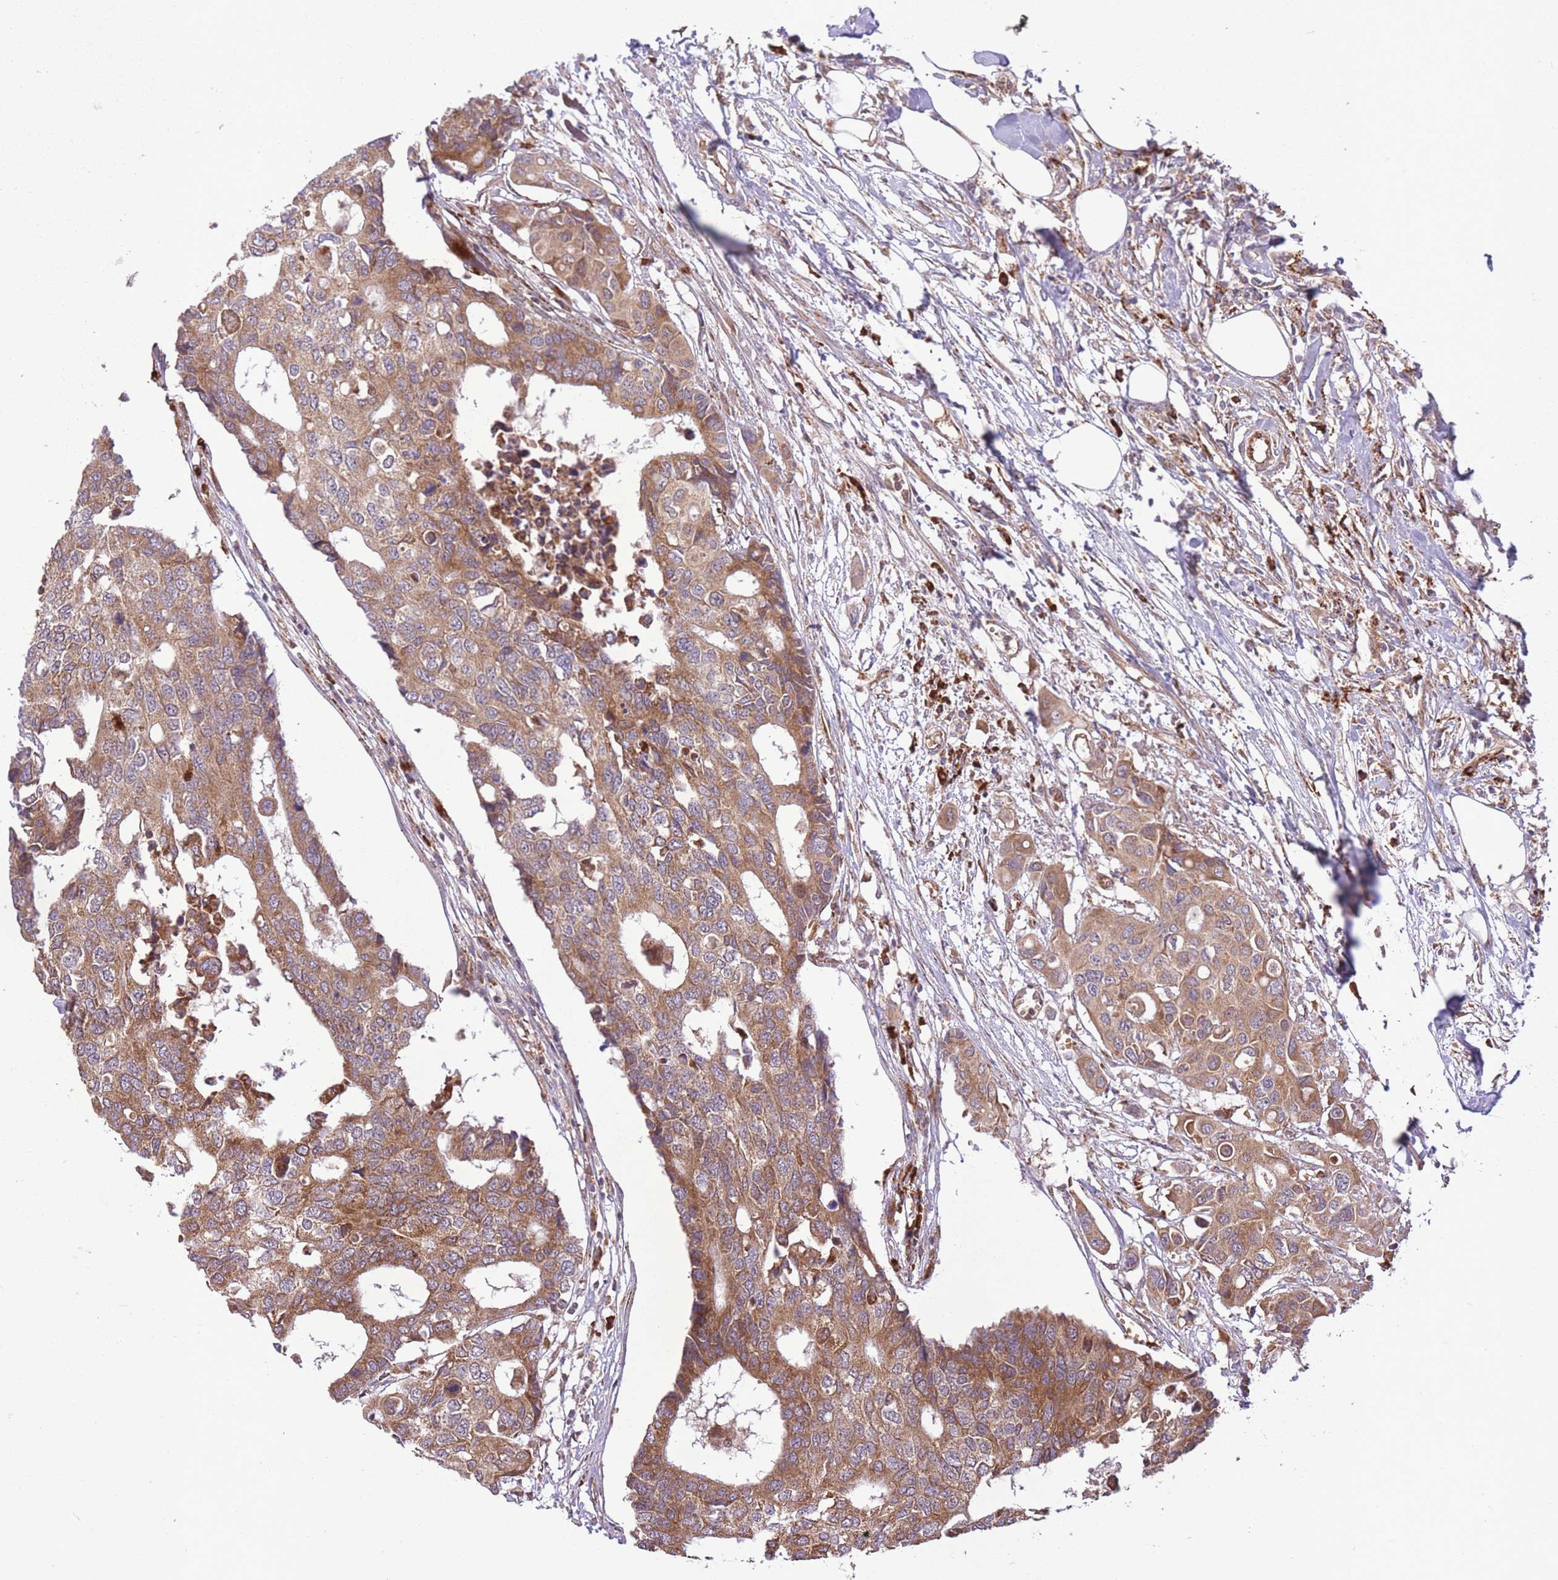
{"staining": {"intensity": "moderate", "quantity": ">75%", "location": "cytoplasmic/membranous"}, "tissue": "colorectal cancer", "cell_type": "Tumor cells", "image_type": "cancer", "snomed": [{"axis": "morphology", "description": "Adenocarcinoma, NOS"}, {"axis": "topography", "description": "Colon"}], "caption": "There is medium levels of moderate cytoplasmic/membranous expression in tumor cells of colorectal cancer, as demonstrated by immunohistochemical staining (brown color).", "gene": "POLR3F", "patient": {"sex": "male", "age": 77}}